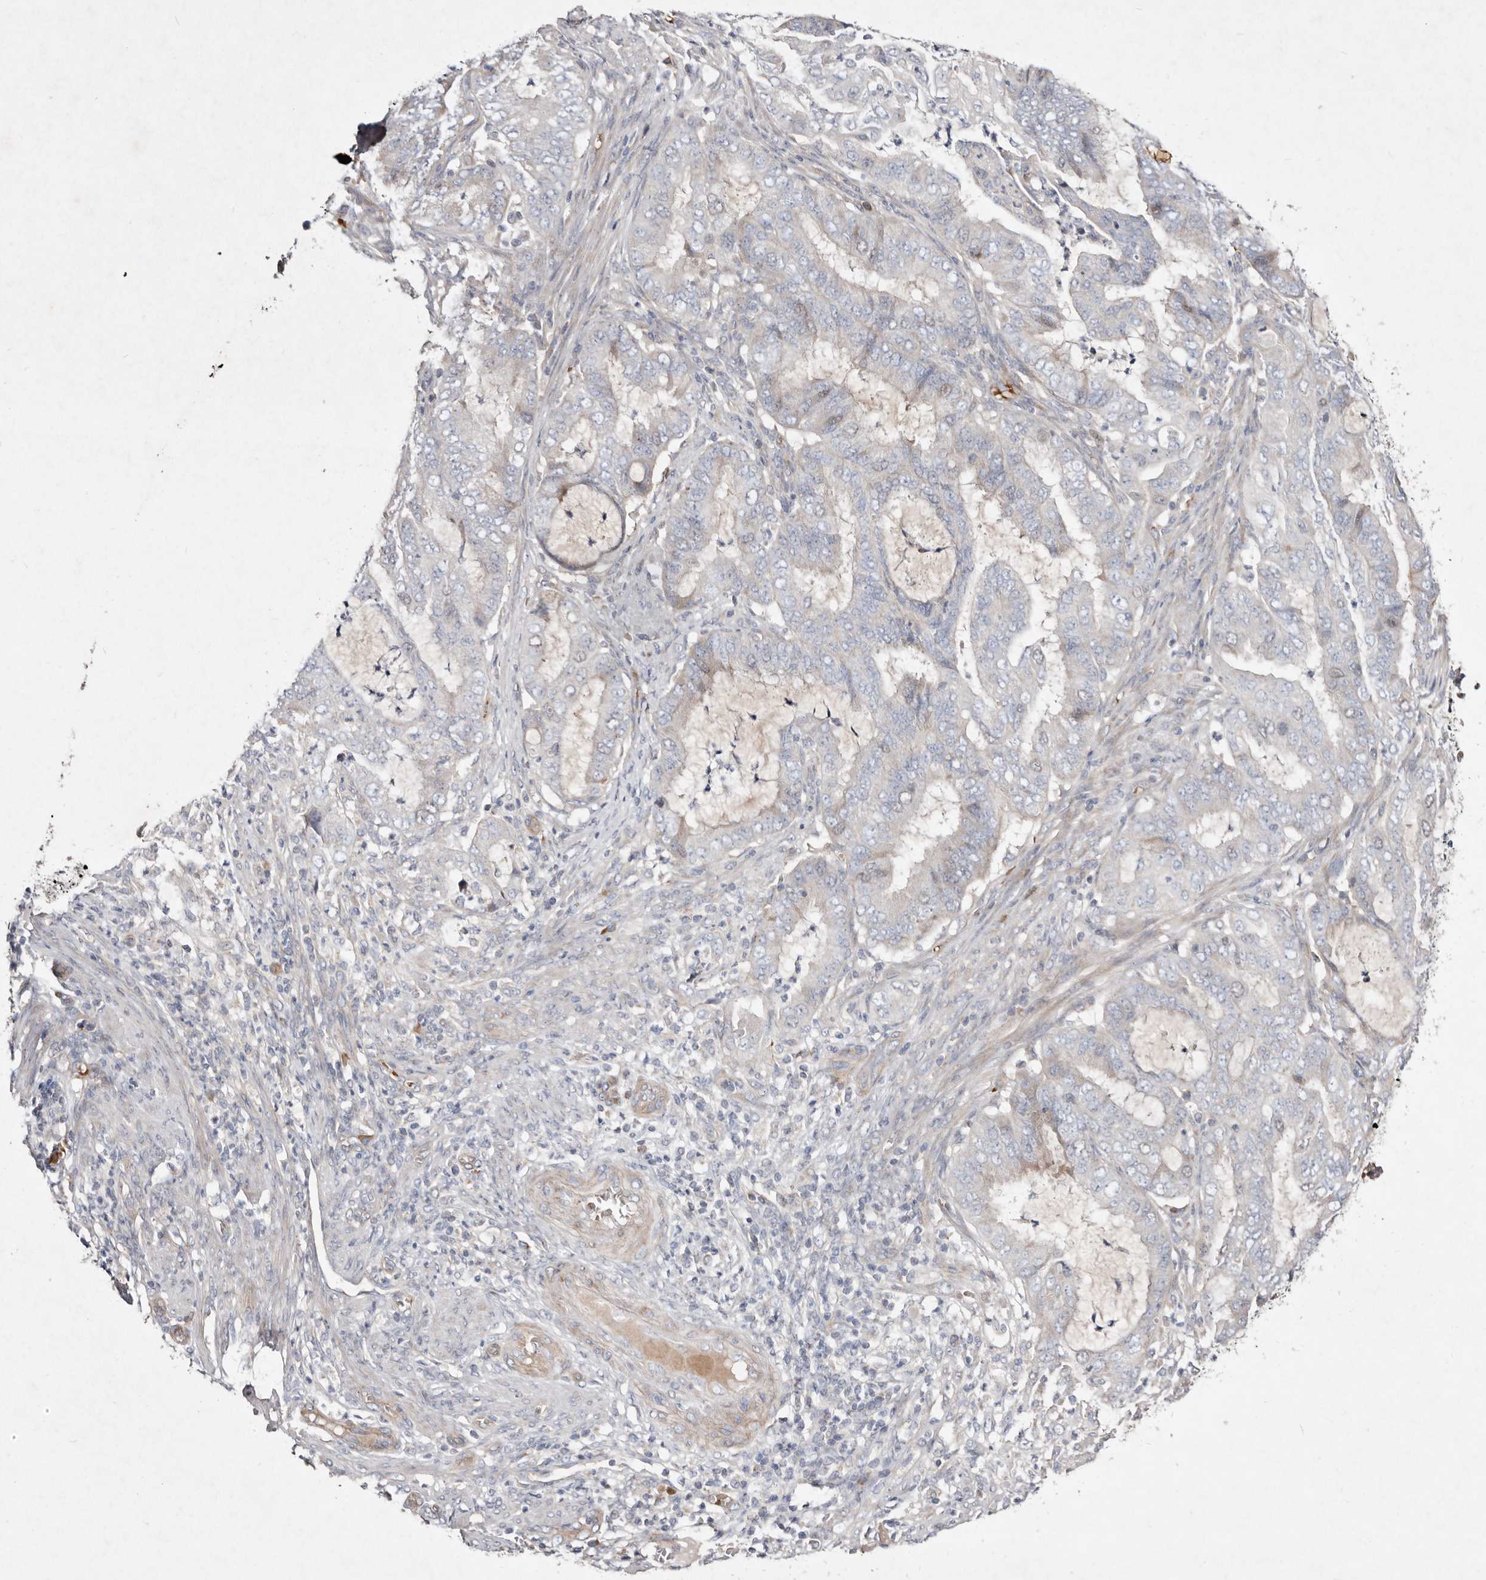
{"staining": {"intensity": "weak", "quantity": "<25%", "location": "cytoplasmic/membranous"}, "tissue": "endometrial cancer", "cell_type": "Tumor cells", "image_type": "cancer", "snomed": [{"axis": "morphology", "description": "Adenocarcinoma, NOS"}, {"axis": "topography", "description": "Endometrium"}], "caption": "The histopathology image reveals no significant staining in tumor cells of adenocarcinoma (endometrial).", "gene": "SLC25A20", "patient": {"sex": "female", "age": 51}}